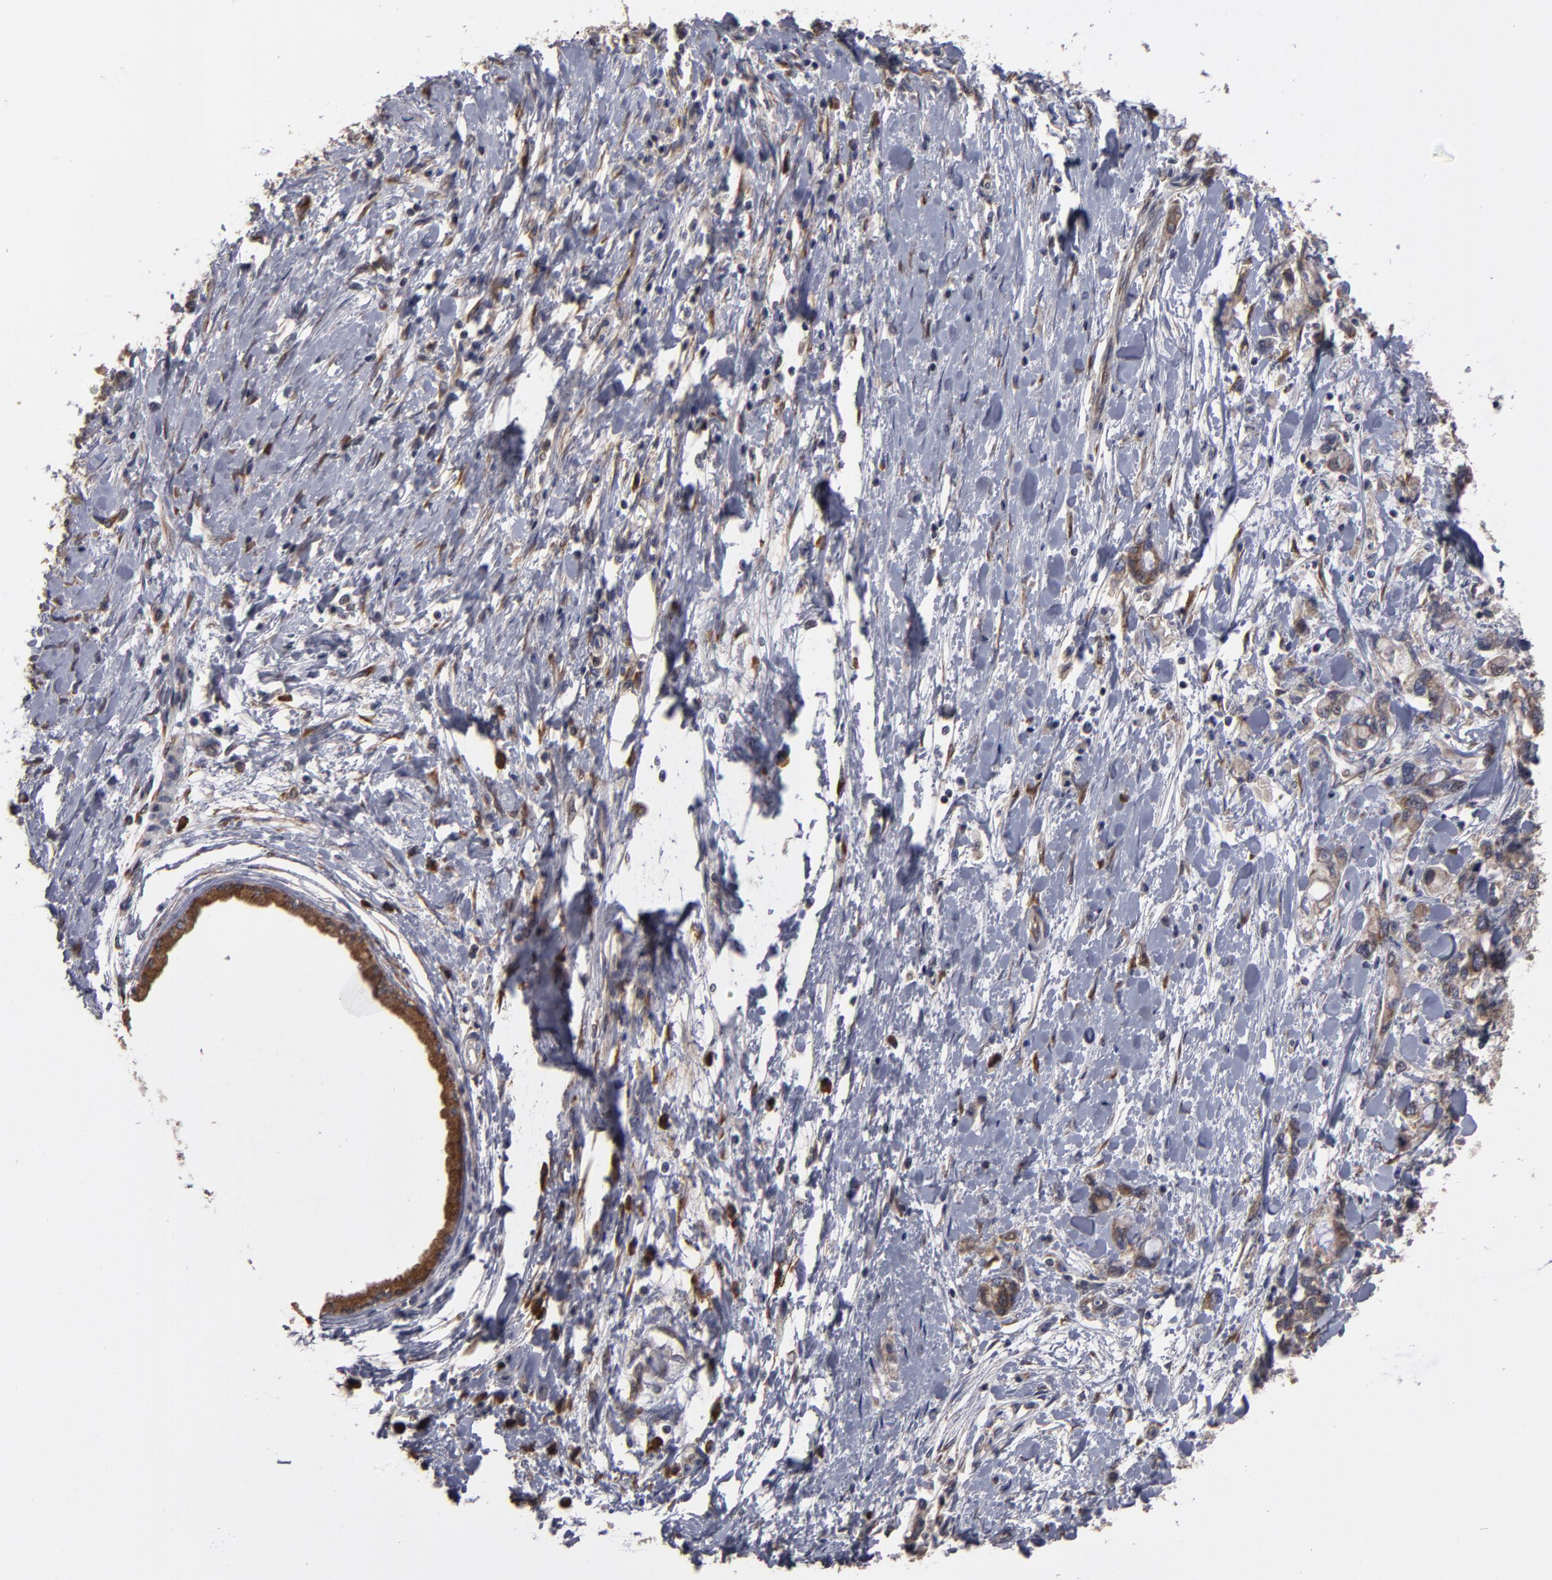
{"staining": {"intensity": "moderate", "quantity": ">75%", "location": "cytoplasmic/membranous"}, "tissue": "pancreatic cancer", "cell_type": "Tumor cells", "image_type": "cancer", "snomed": [{"axis": "morphology", "description": "Adenocarcinoma, NOS"}, {"axis": "topography", "description": "Pancreas"}], "caption": "A brown stain shows moderate cytoplasmic/membranous staining of a protein in human pancreatic cancer (adenocarcinoma) tumor cells.", "gene": "SND1", "patient": {"sex": "male", "age": 79}}